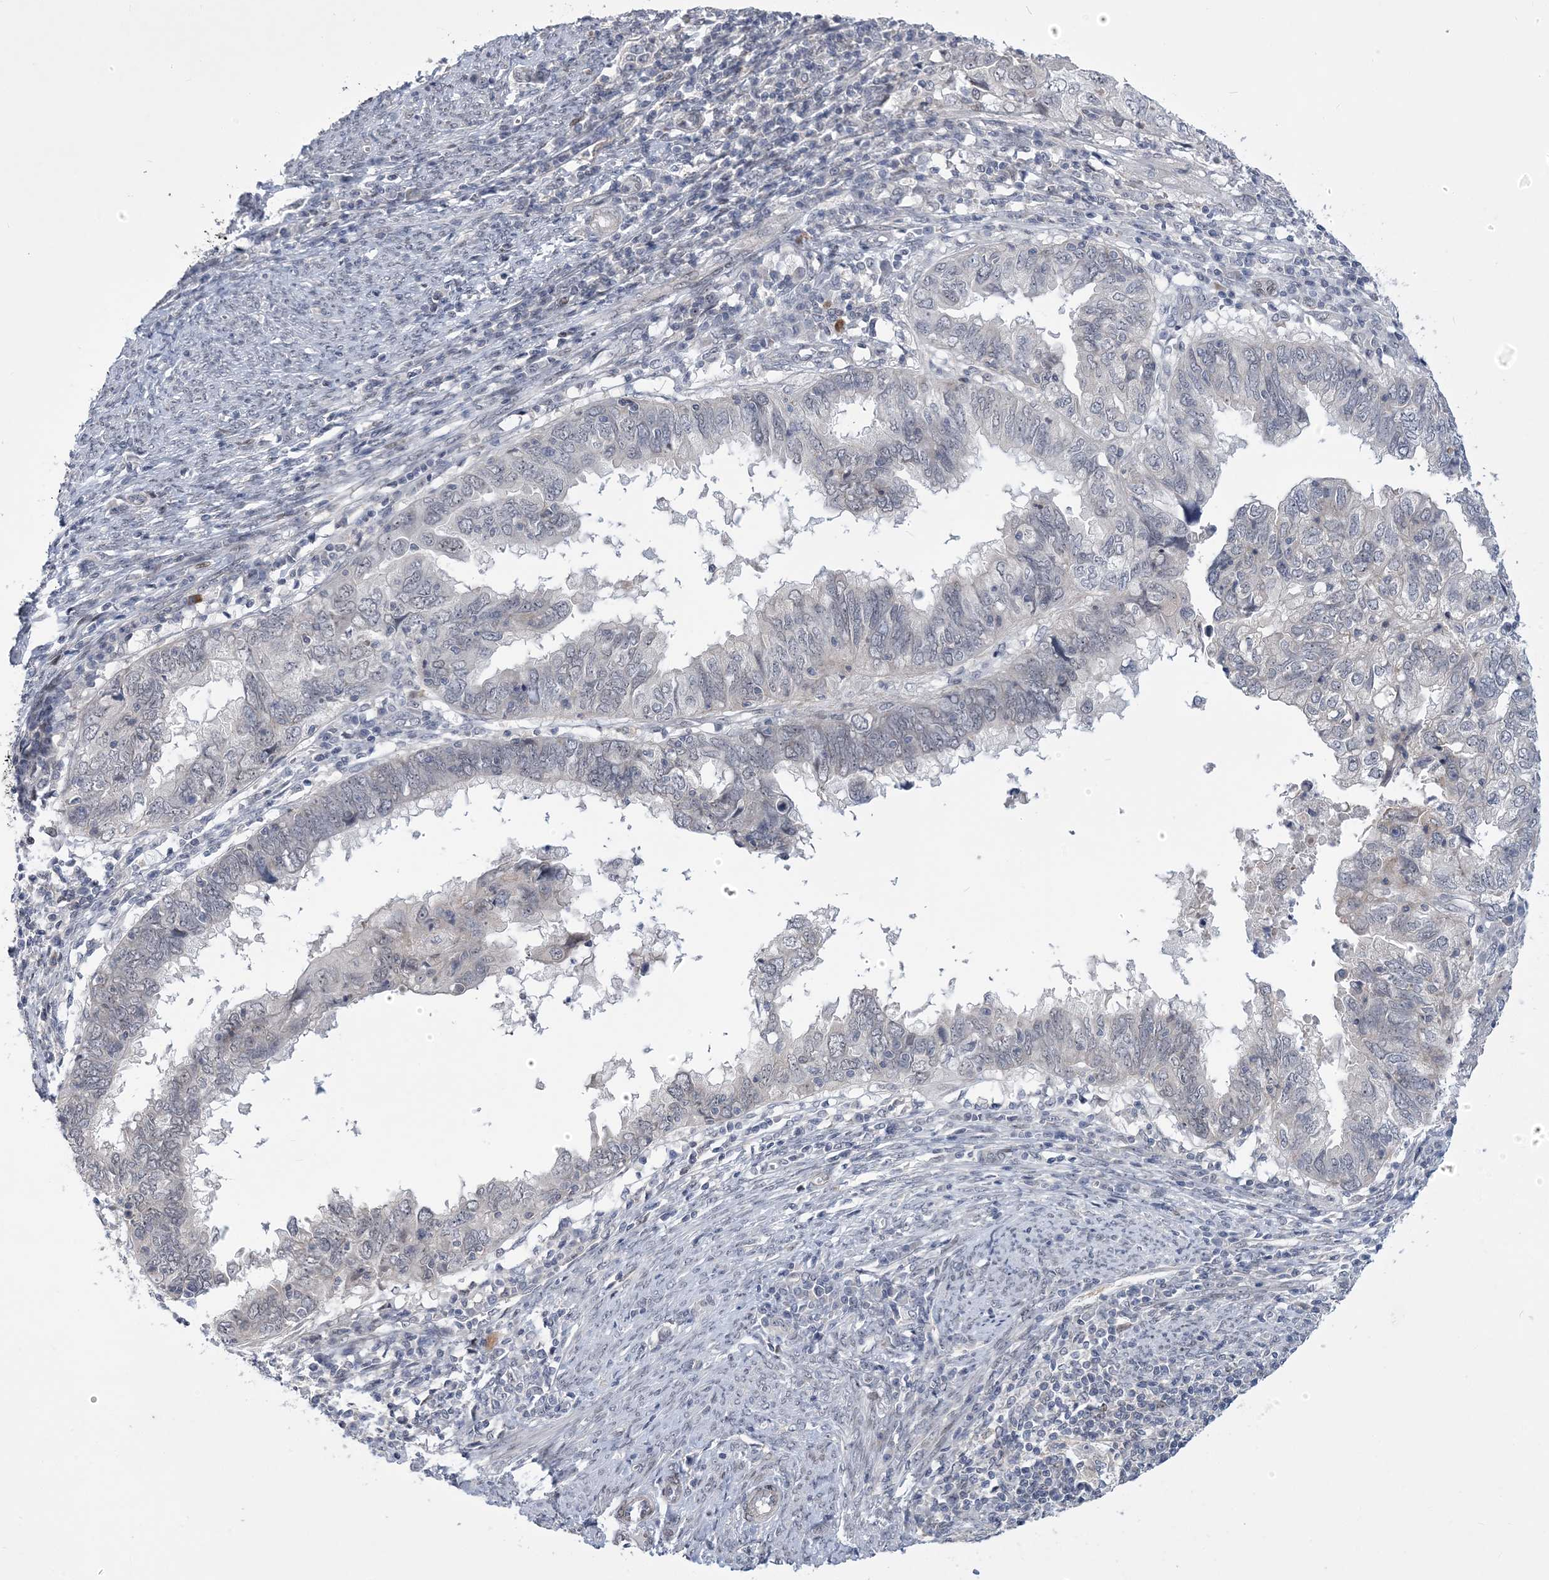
{"staining": {"intensity": "negative", "quantity": "none", "location": "none"}, "tissue": "endometrial cancer", "cell_type": "Tumor cells", "image_type": "cancer", "snomed": [{"axis": "morphology", "description": "Adenocarcinoma, NOS"}, {"axis": "topography", "description": "Uterus"}], "caption": "High magnification brightfield microscopy of endometrial cancer stained with DAB (brown) and counterstained with hematoxylin (blue): tumor cells show no significant expression.", "gene": "HOMEZ", "patient": {"sex": "female", "age": 77}}